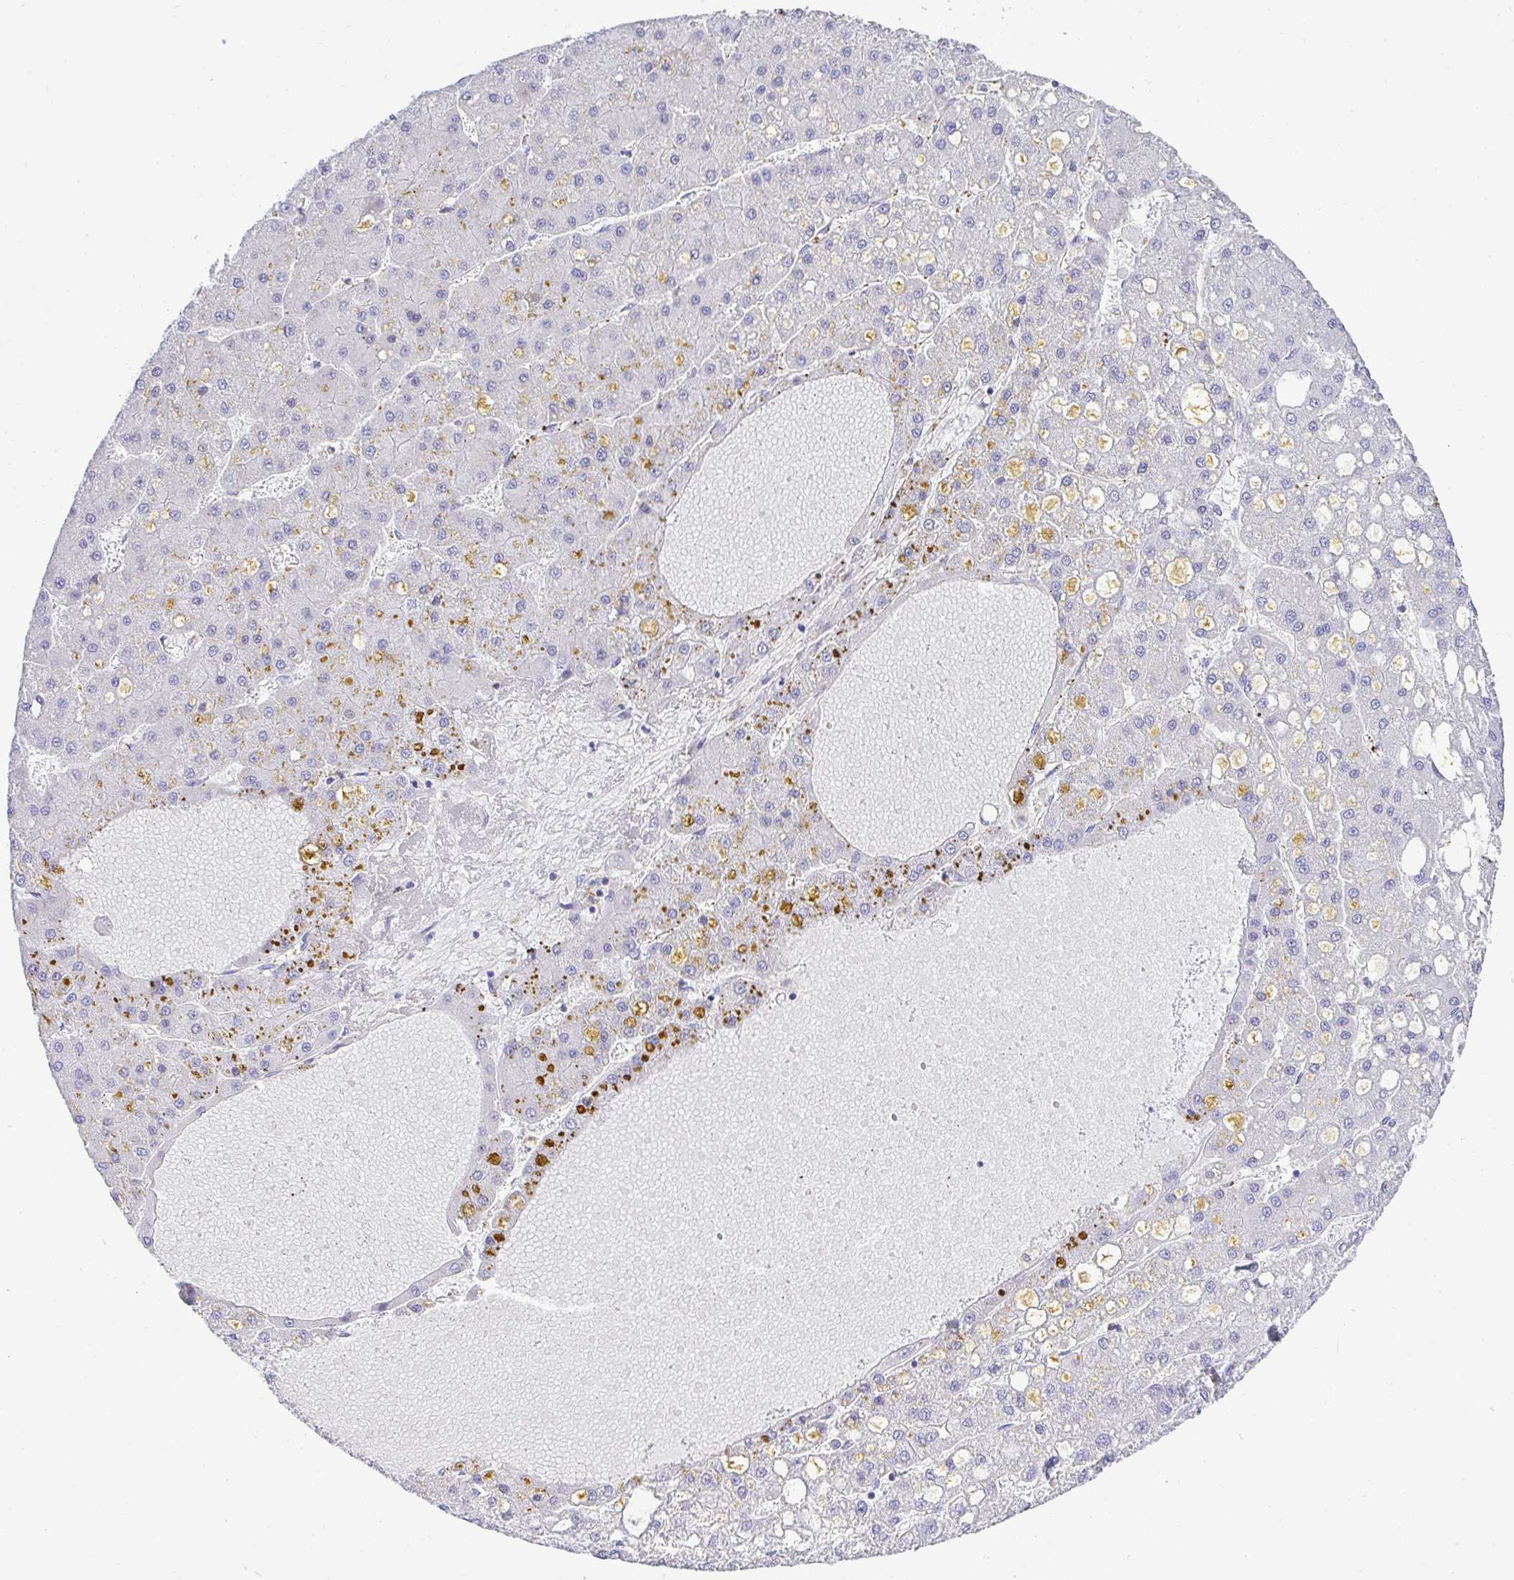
{"staining": {"intensity": "moderate", "quantity": "<25%", "location": "cytoplasmic/membranous"}, "tissue": "liver cancer", "cell_type": "Tumor cells", "image_type": "cancer", "snomed": [{"axis": "morphology", "description": "Carcinoma, Hepatocellular, NOS"}, {"axis": "topography", "description": "Liver"}], "caption": "This micrograph reveals immunohistochemistry staining of liver cancer, with low moderate cytoplasmic/membranous positivity in approximately <25% of tumor cells.", "gene": "TNFAIP8", "patient": {"sex": "male", "age": 67}}